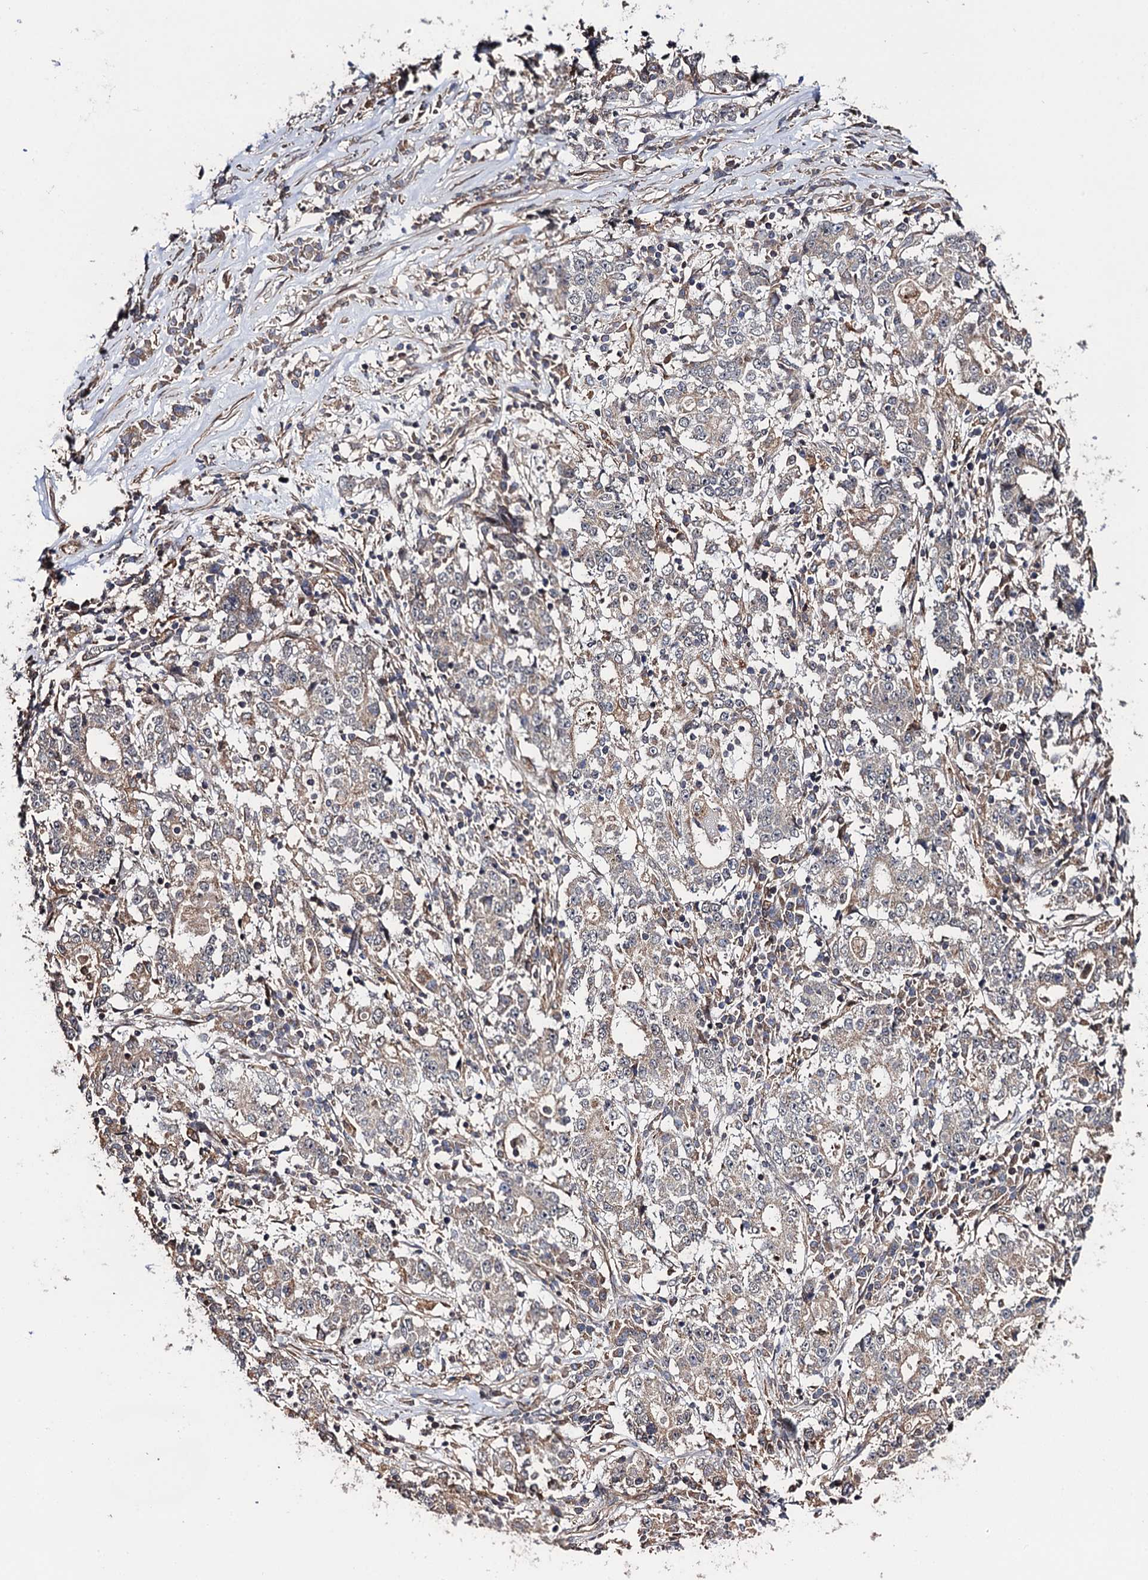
{"staining": {"intensity": "negative", "quantity": "none", "location": "none"}, "tissue": "stomach cancer", "cell_type": "Tumor cells", "image_type": "cancer", "snomed": [{"axis": "morphology", "description": "Adenocarcinoma, NOS"}, {"axis": "topography", "description": "Stomach"}], "caption": "DAB (3,3'-diaminobenzidine) immunohistochemical staining of adenocarcinoma (stomach) shows no significant positivity in tumor cells. The staining was performed using DAB (3,3'-diaminobenzidine) to visualize the protein expression in brown, while the nuclei were stained in blue with hematoxylin (Magnification: 20x).", "gene": "FSIP1", "patient": {"sex": "male", "age": 59}}